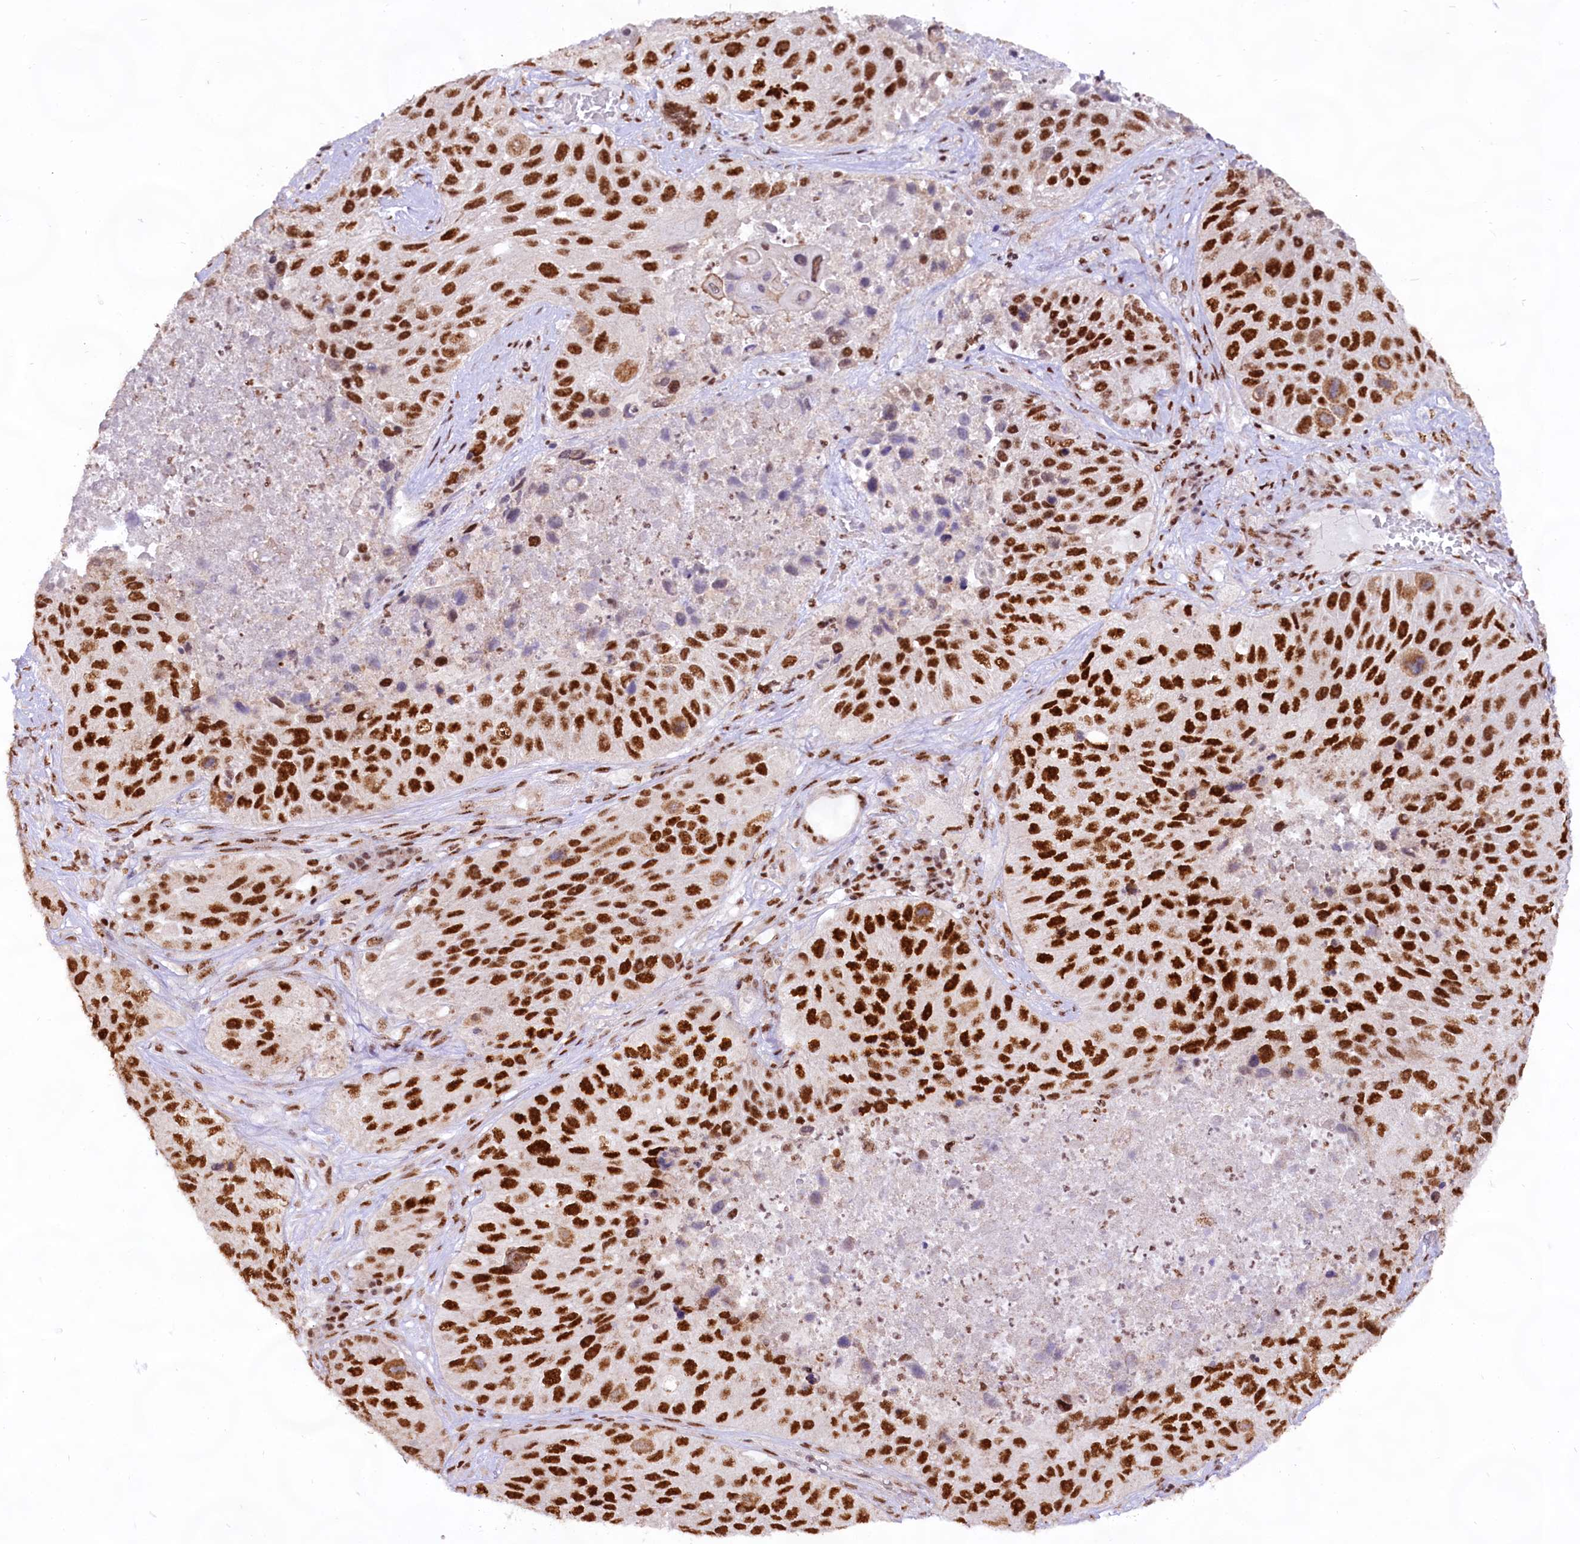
{"staining": {"intensity": "strong", "quantity": ">75%", "location": "nuclear"}, "tissue": "lung cancer", "cell_type": "Tumor cells", "image_type": "cancer", "snomed": [{"axis": "morphology", "description": "Squamous cell carcinoma, NOS"}, {"axis": "topography", "description": "Lung"}], "caption": "Tumor cells reveal strong nuclear staining in approximately >75% of cells in lung squamous cell carcinoma. (DAB (3,3'-diaminobenzidine) IHC, brown staining for protein, blue staining for nuclei).", "gene": "HIRA", "patient": {"sex": "male", "age": 61}}